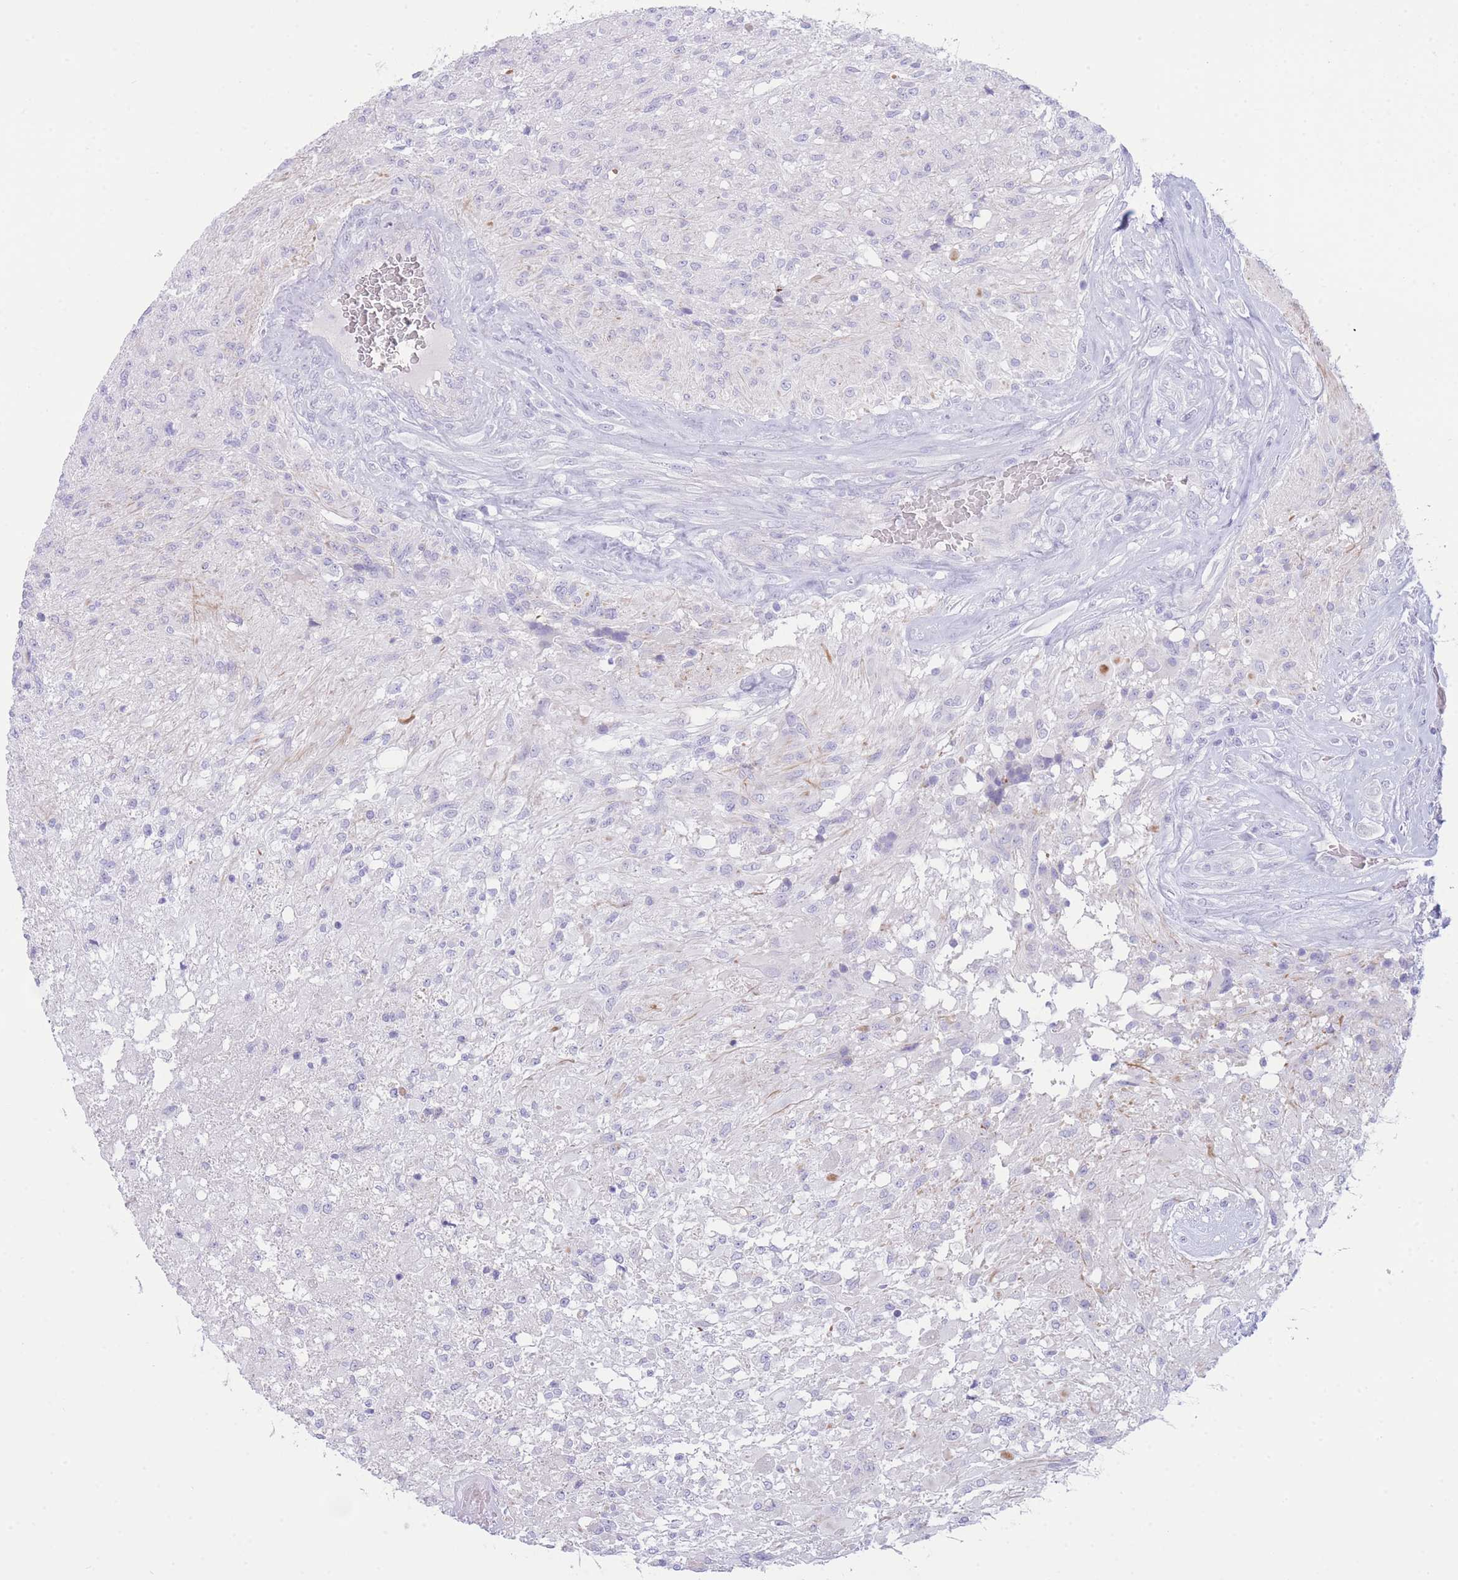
{"staining": {"intensity": "negative", "quantity": "none", "location": "none"}, "tissue": "glioma", "cell_type": "Tumor cells", "image_type": "cancer", "snomed": [{"axis": "morphology", "description": "Glioma, malignant, High grade"}, {"axis": "topography", "description": "Brain"}], "caption": "Glioma stained for a protein using IHC reveals no staining tumor cells.", "gene": "VWA8", "patient": {"sex": "male", "age": 56}}